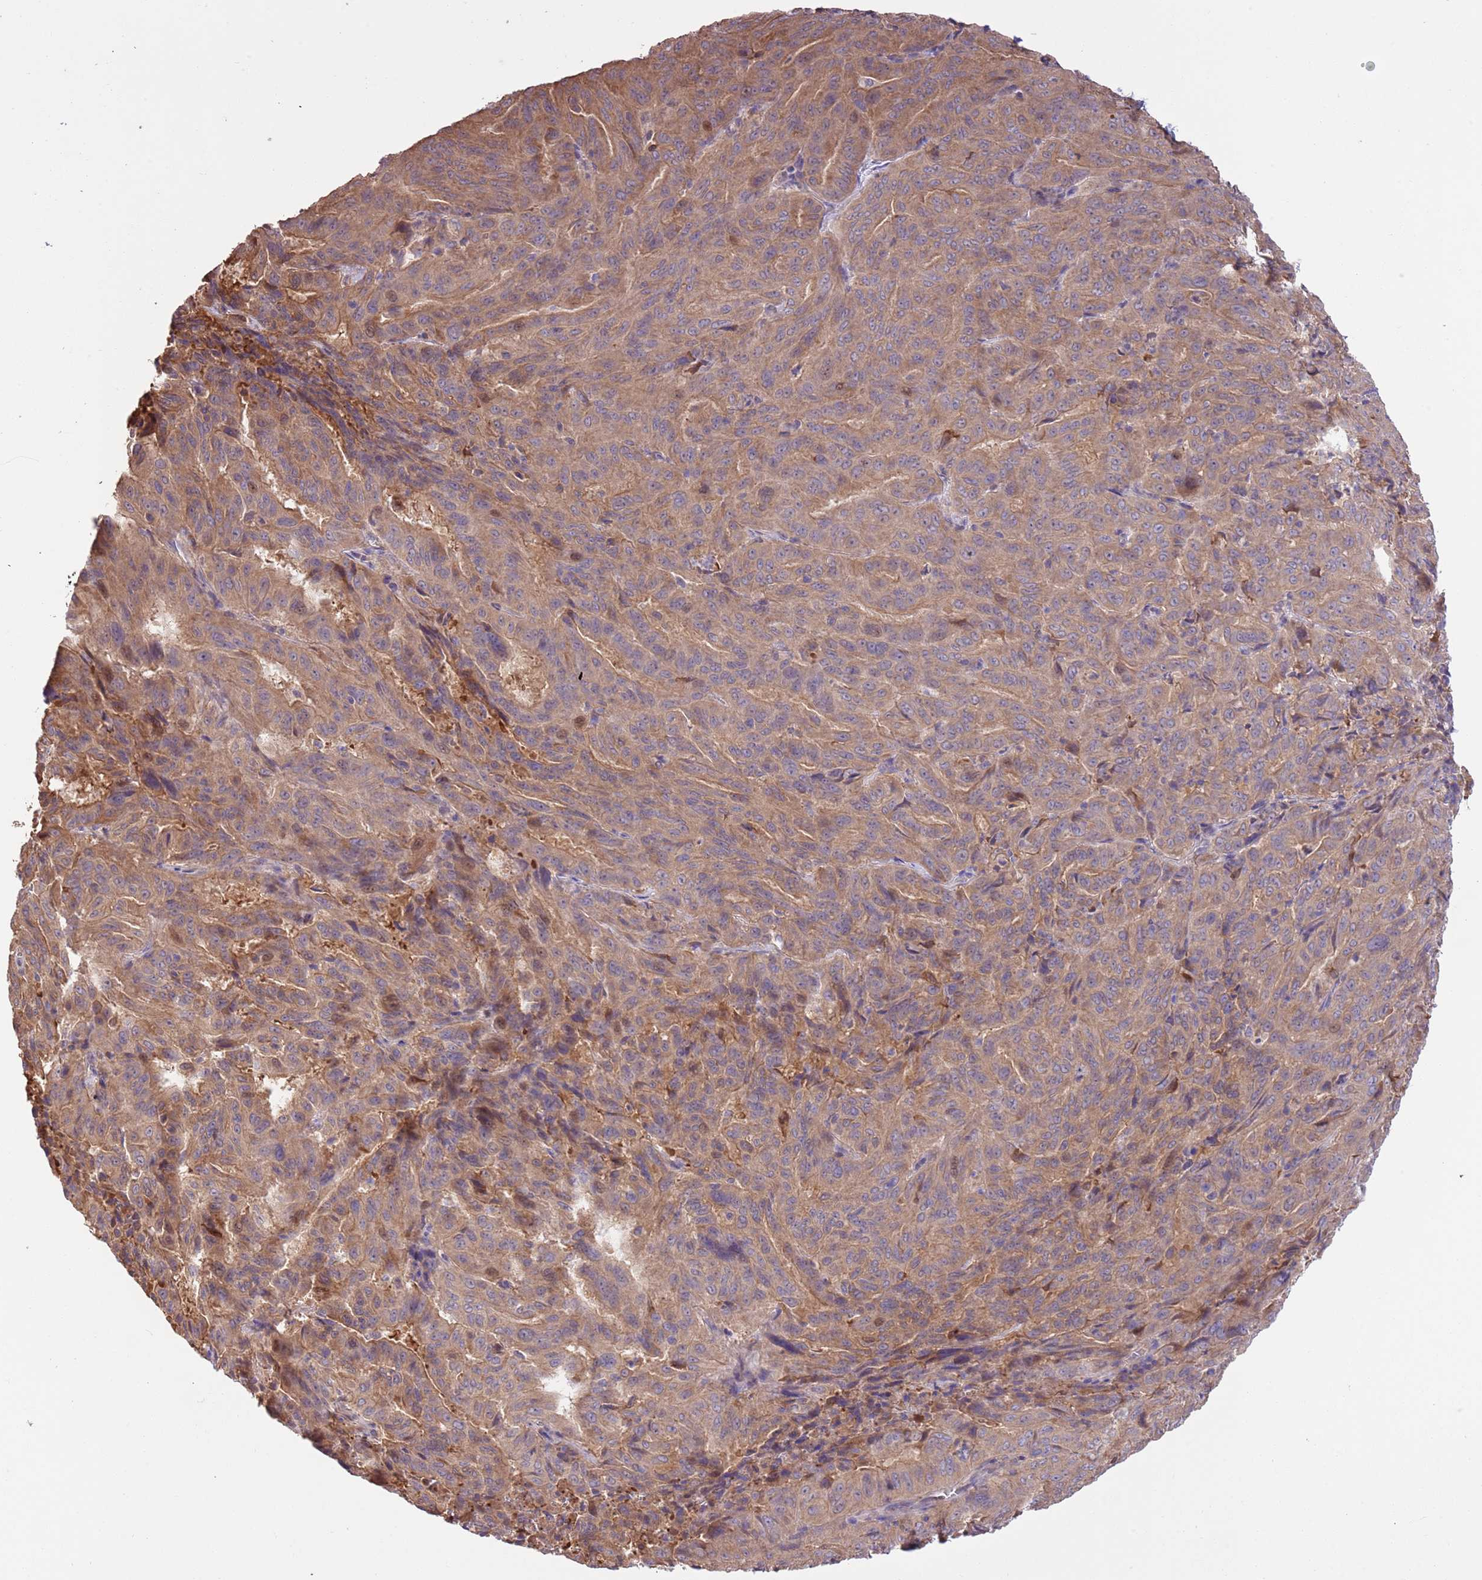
{"staining": {"intensity": "weak", "quantity": ">75%", "location": "cytoplasmic/membranous"}, "tissue": "pancreatic cancer", "cell_type": "Tumor cells", "image_type": "cancer", "snomed": [{"axis": "morphology", "description": "Adenocarcinoma, NOS"}, {"axis": "topography", "description": "Pancreas"}], "caption": "A micrograph of human pancreatic cancer (adenocarcinoma) stained for a protein demonstrates weak cytoplasmic/membranous brown staining in tumor cells.", "gene": "FAM89B", "patient": {"sex": "male", "age": 63}}